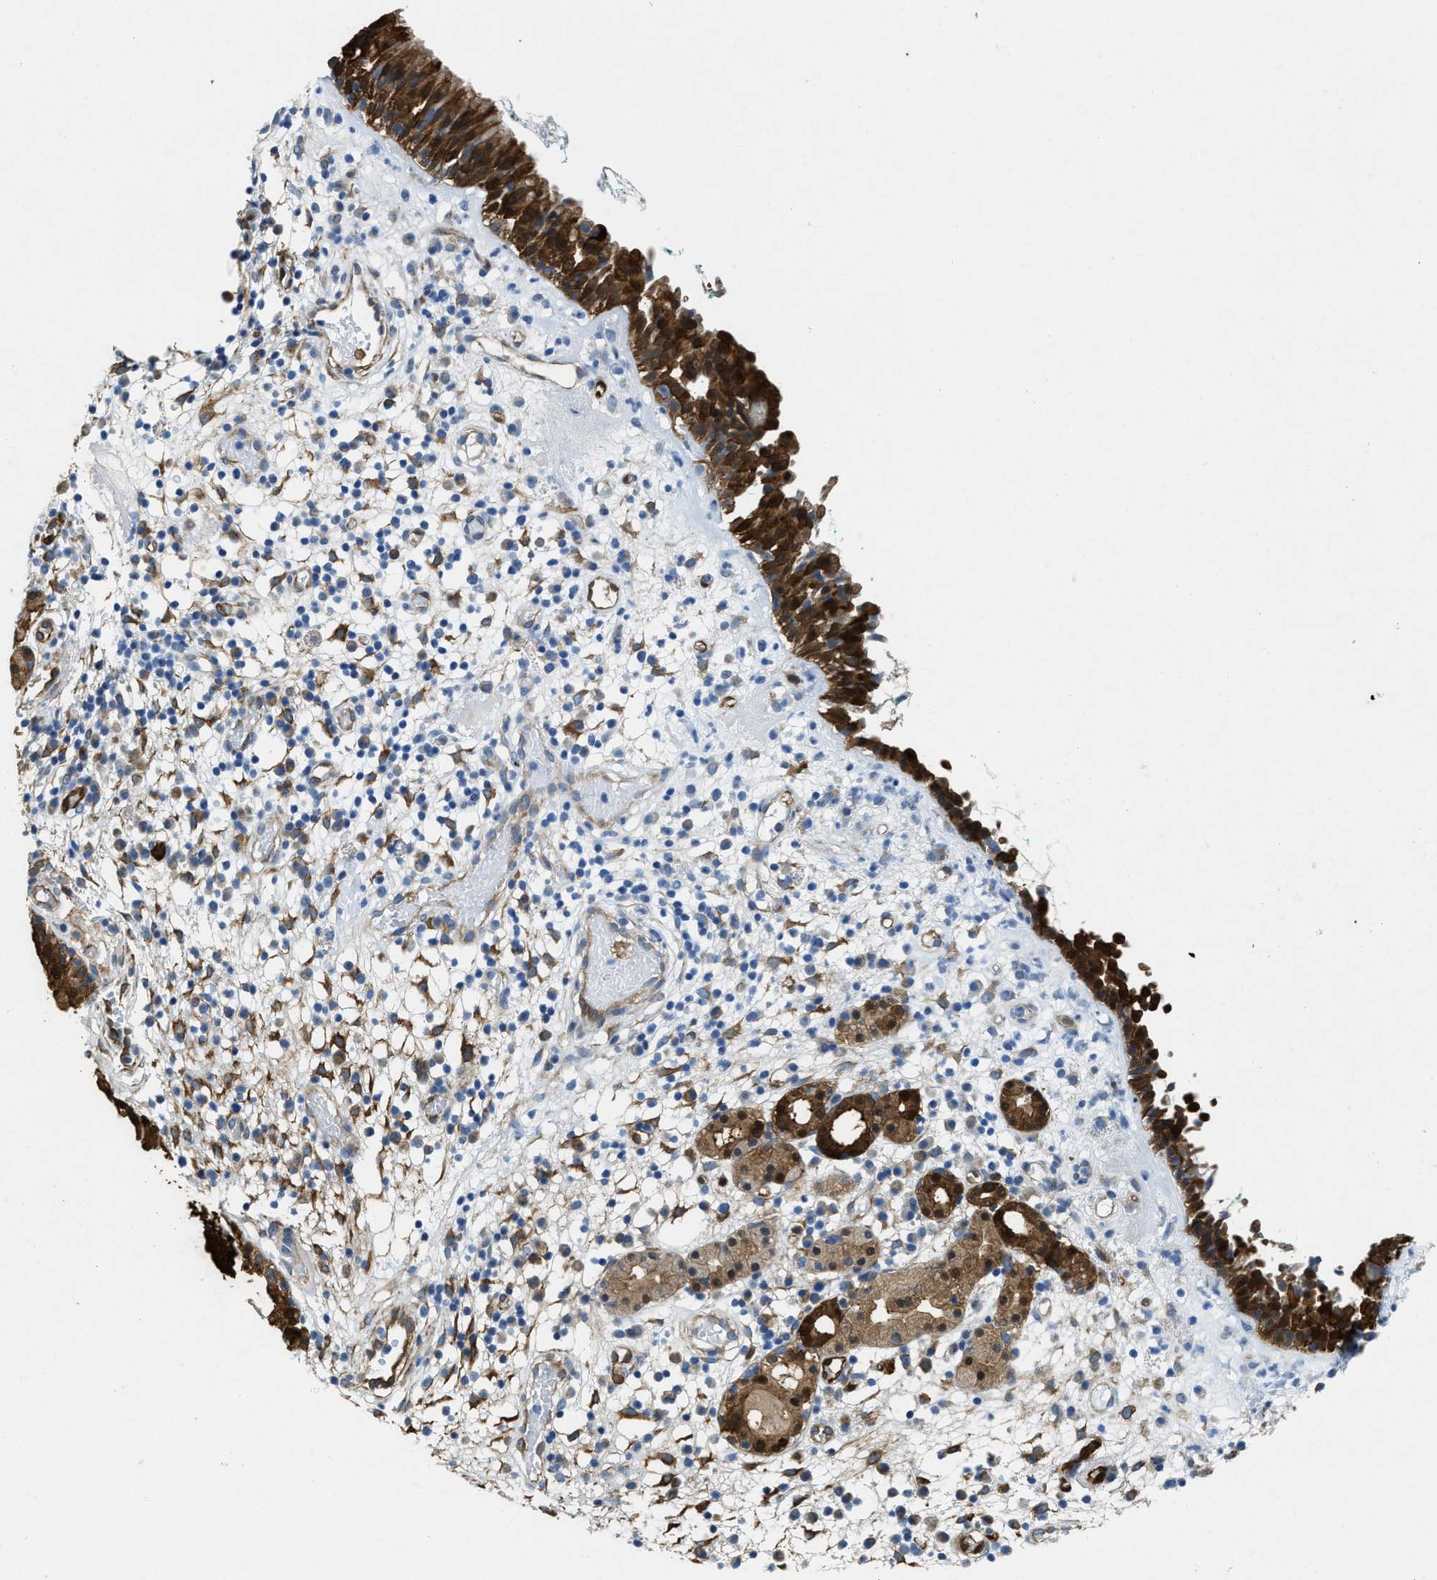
{"staining": {"intensity": "strong", "quantity": ">75%", "location": "cytoplasmic/membranous"}, "tissue": "nasopharynx", "cell_type": "Respiratory epithelial cells", "image_type": "normal", "snomed": [{"axis": "morphology", "description": "Normal tissue, NOS"}, {"axis": "morphology", "description": "Basal cell carcinoma"}, {"axis": "topography", "description": "Cartilage tissue"}, {"axis": "topography", "description": "Nasopharynx"}, {"axis": "topography", "description": "Oral tissue"}], "caption": "Nasopharynx stained with IHC shows strong cytoplasmic/membranous positivity in approximately >75% of respiratory epithelial cells.", "gene": "ASS1", "patient": {"sex": "female", "age": 77}}